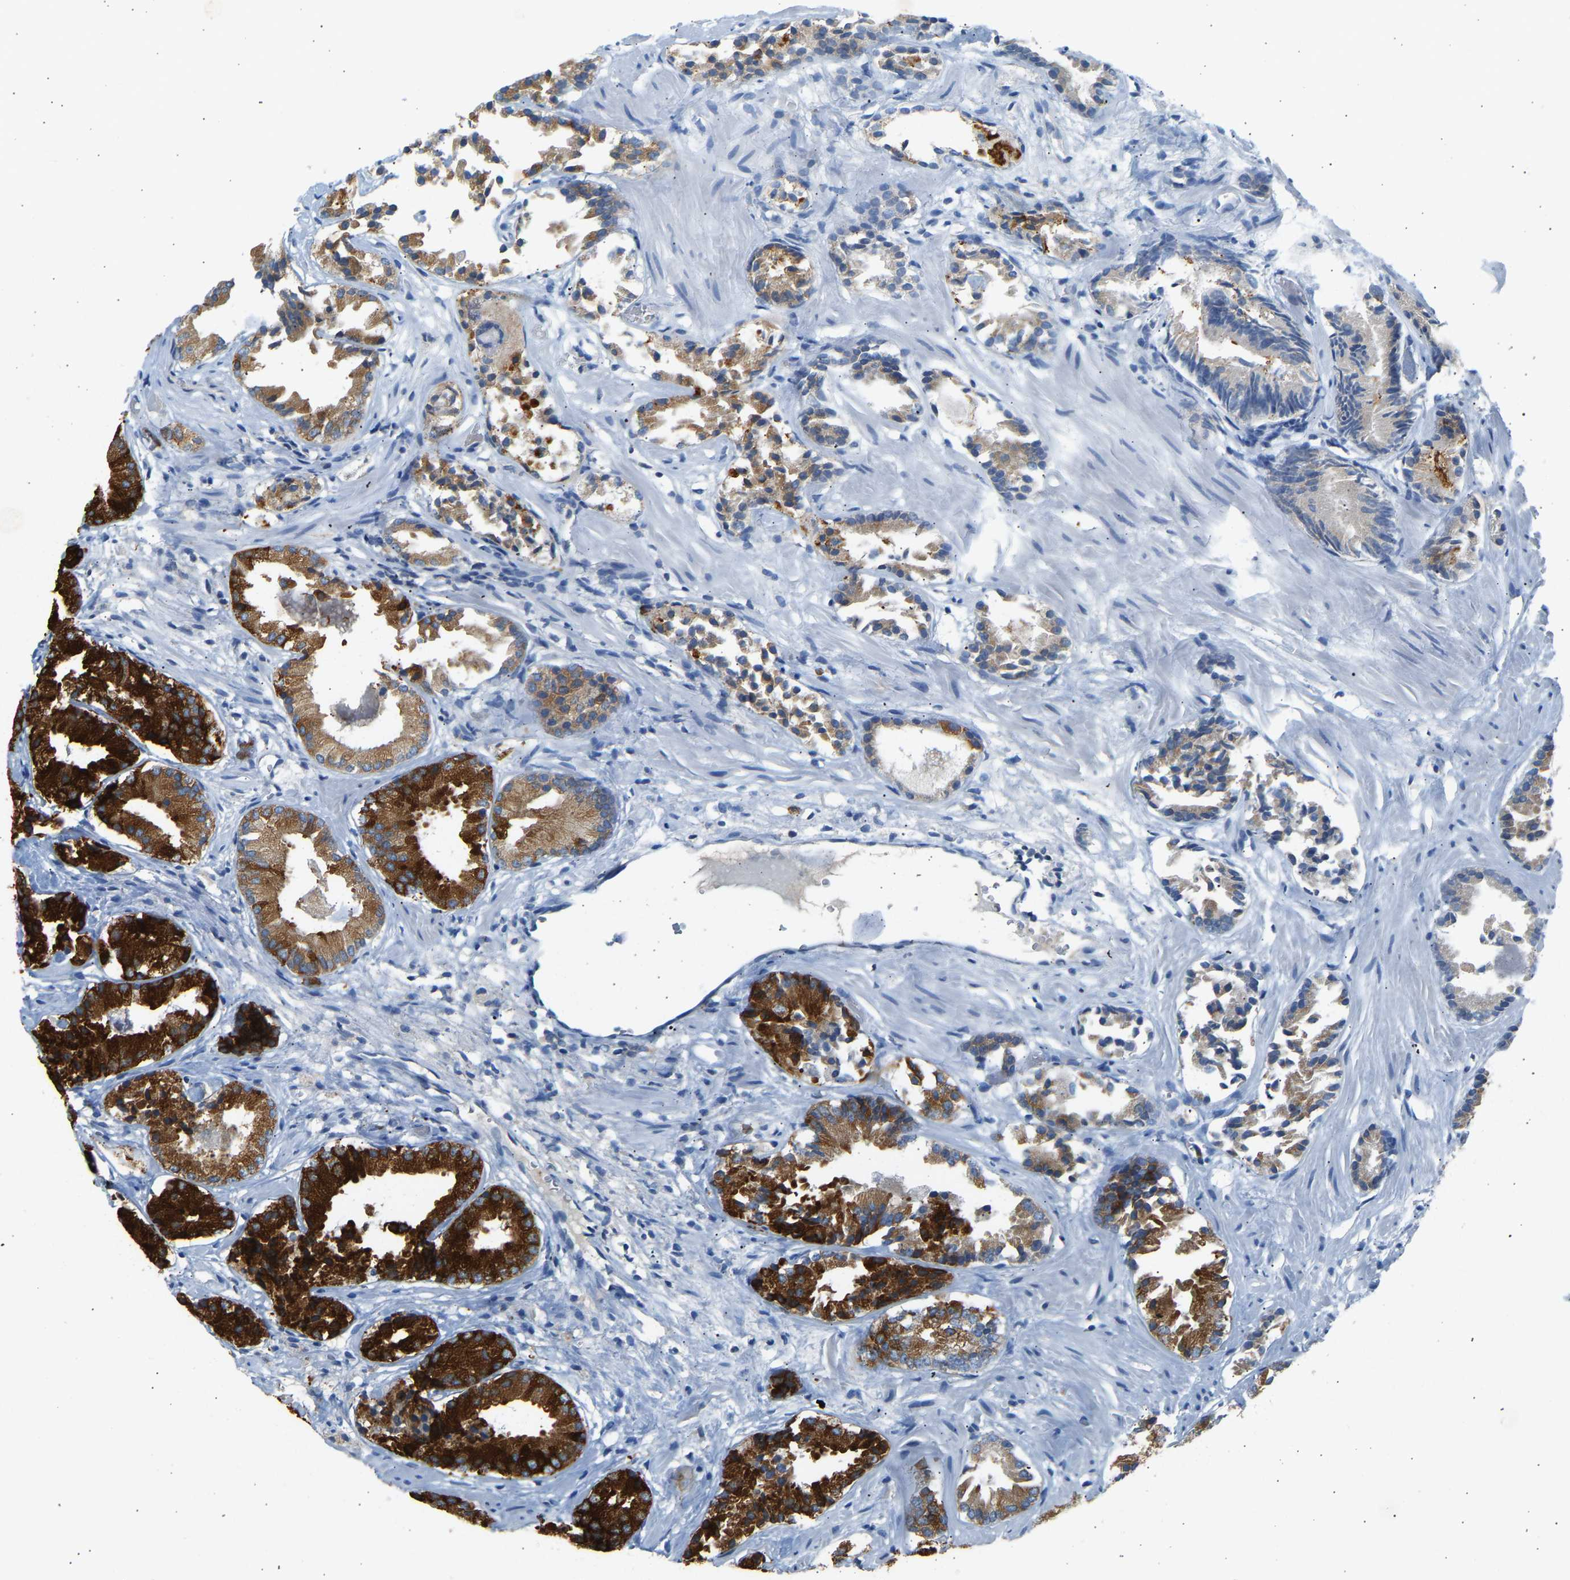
{"staining": {"intensity": "strong", "quantity": ">75%", "location": "cytoplasmic/membranous"}, "tissue": "prostate cancer", "cell_type": "Tumor cells", "image_type": "cancer", "snomed": [{"axis": "morphology", "description": "Adenocarcinoma, Low grade"}, {"axis": "topography", "description": "Prostate"}], "caption": "Protein staining of prostate low-grade adenocarcinoma tissue reveals strong cytoplasmic/membranous expression in about >75% of tumor cells.", "gene": "TRIM50", "patient": {"sex": "male", "age": 51}}